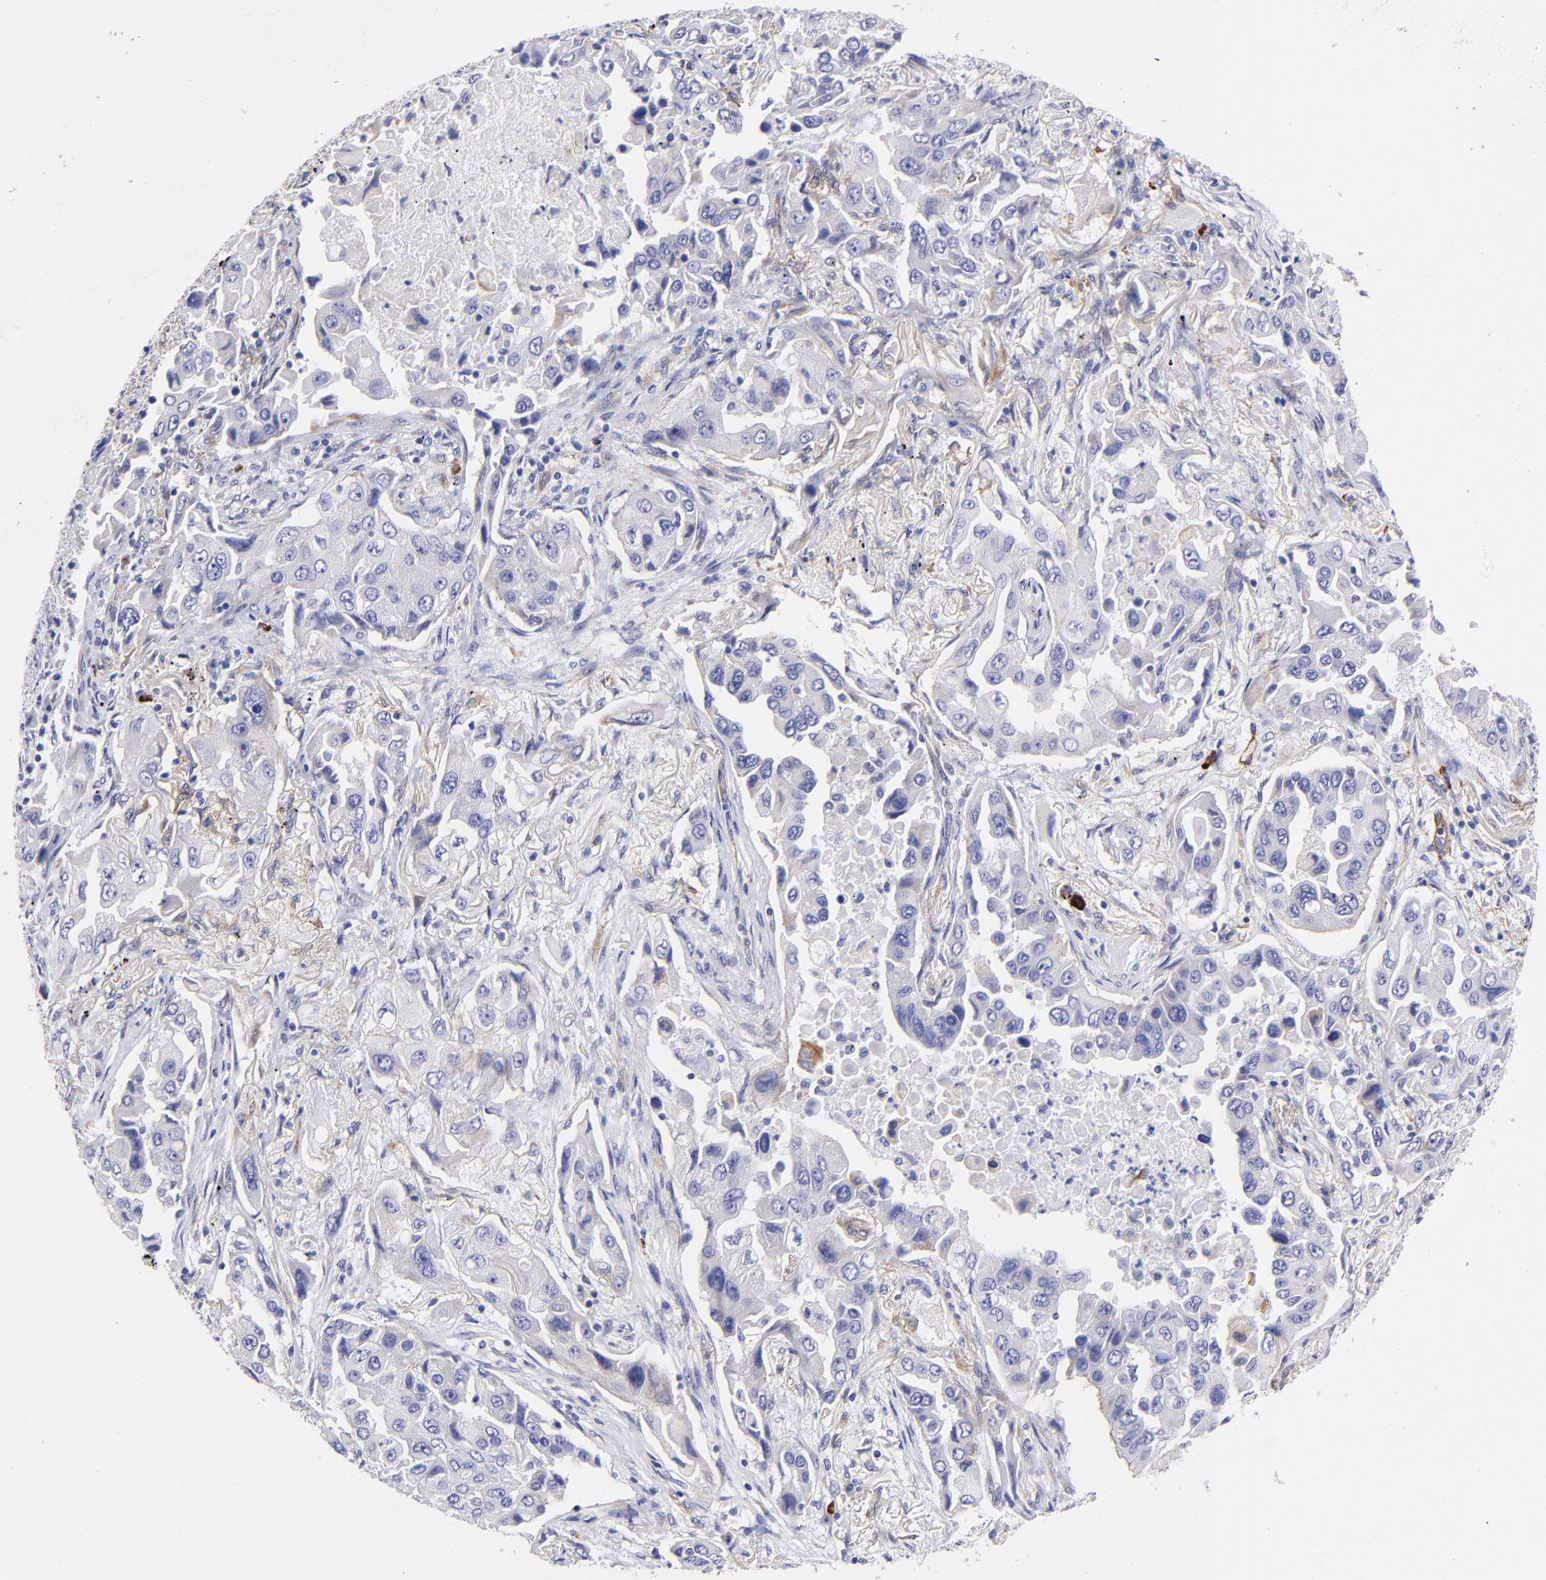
{"staining": {"intensity": "weak", "quantity": "<25%", "location": "cytoplasmic/membranous"}, "tissue": "lung cancer", "cell_type": "Tumor cells", "image_type": "cancer", "snomed": [{"axis": "morphology", "description": "Adenocarcinoma, NOS"}, {"axis": "topography", "description": "Lung"}], "caption": "Histopathology image shows no protein staining in tumor cells of adenocarcinoma (lung) tissue.", "gene": "PPFIBP1", "patient": {"sex": "female", "age": 65}}